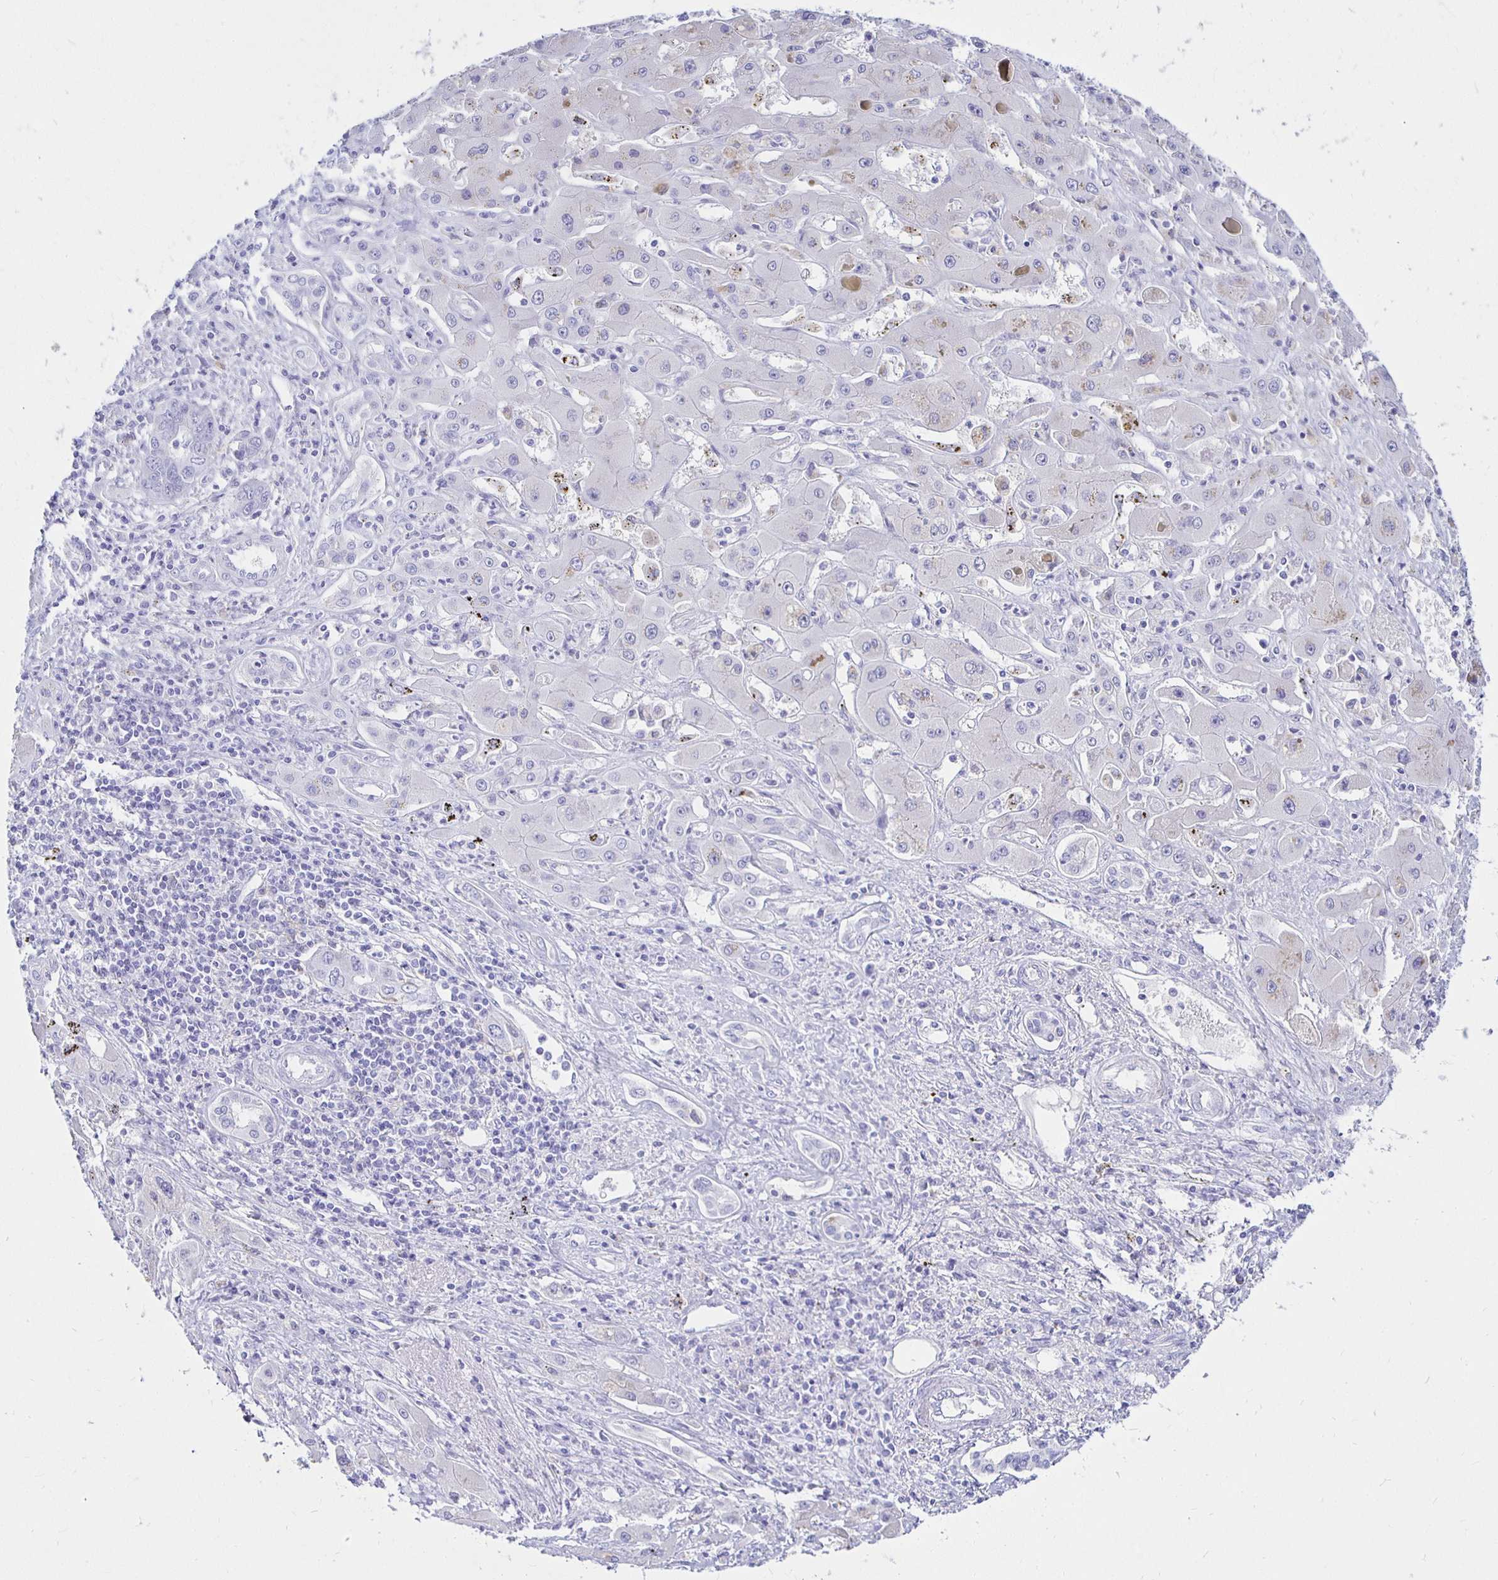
{"staining": {"intensity": "negative", "quantity": "none", "location": "none"}, "tissue": "liver cancer", "cell_type": "Tumor cells", "image_type": "cancer", "snomed": [{"axis": "morphology", "description": "Cholangiocarcinoma"}, {"axis": "topography", "description": "Liver"}], "caption": "Liver cholangiocarcinoma stained for a protein using immunohistochemistry displays no expression tumor cells.", "gene": "UMOD", "patient": {"sex": "male", "age": 67}}